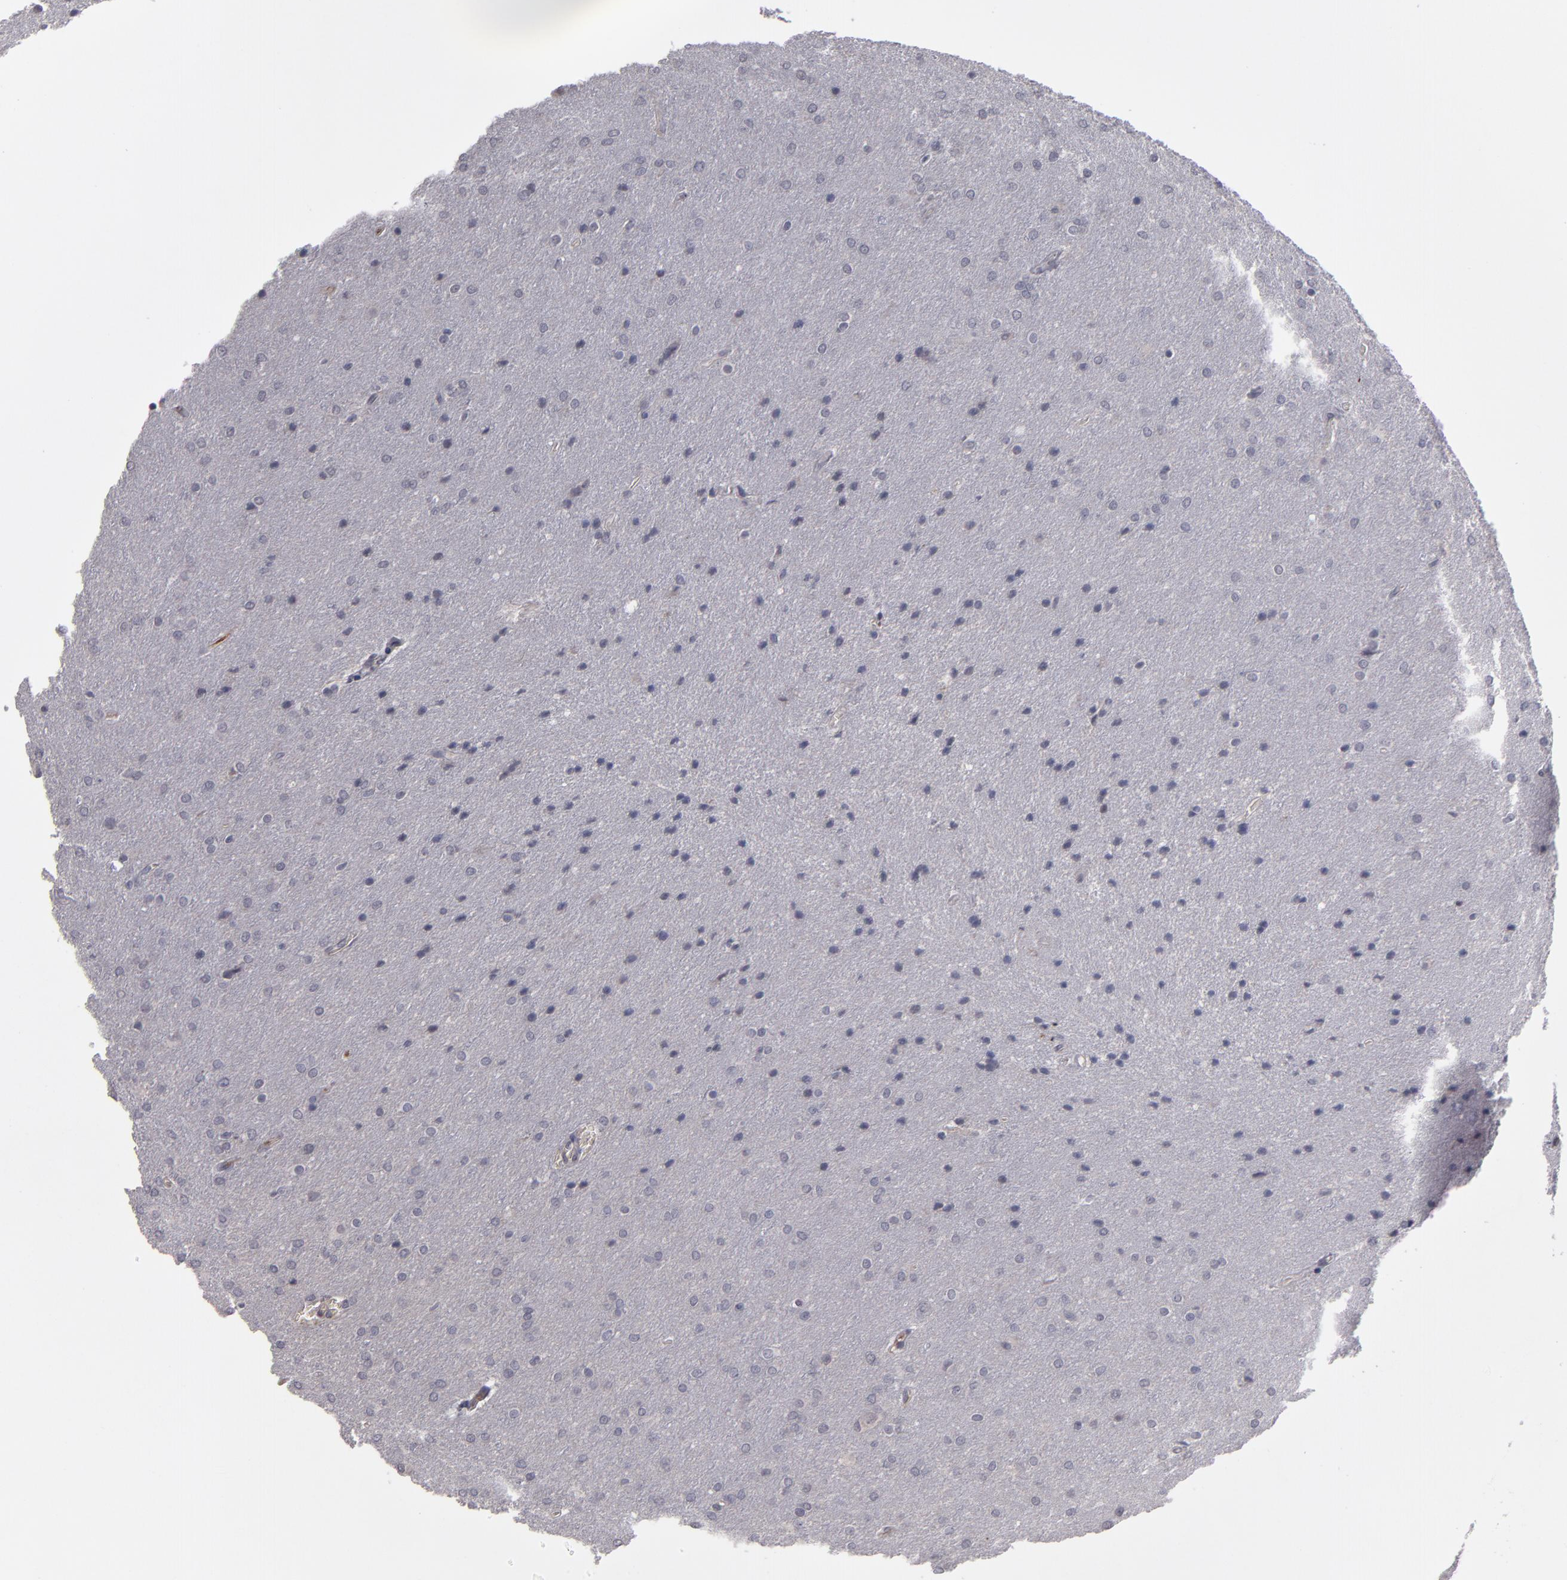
{"staining": {"intensity": "negative", "quantity": "none", "location": "none"}, "tissue": "glioma", "cell_type": "Tumor cells", "image_type": "cancer", "snomed": [{"axis": "morphology", "description": "Glioma, malignant, Low grade"}, {"axis": "topography", "description": "Brain"}], "caption": "IHC of malignant glioma (low-grade) shows no expression in tumor cells.", "gene": "ITIH4", "patient": {"sex": "female", "age": 32}}